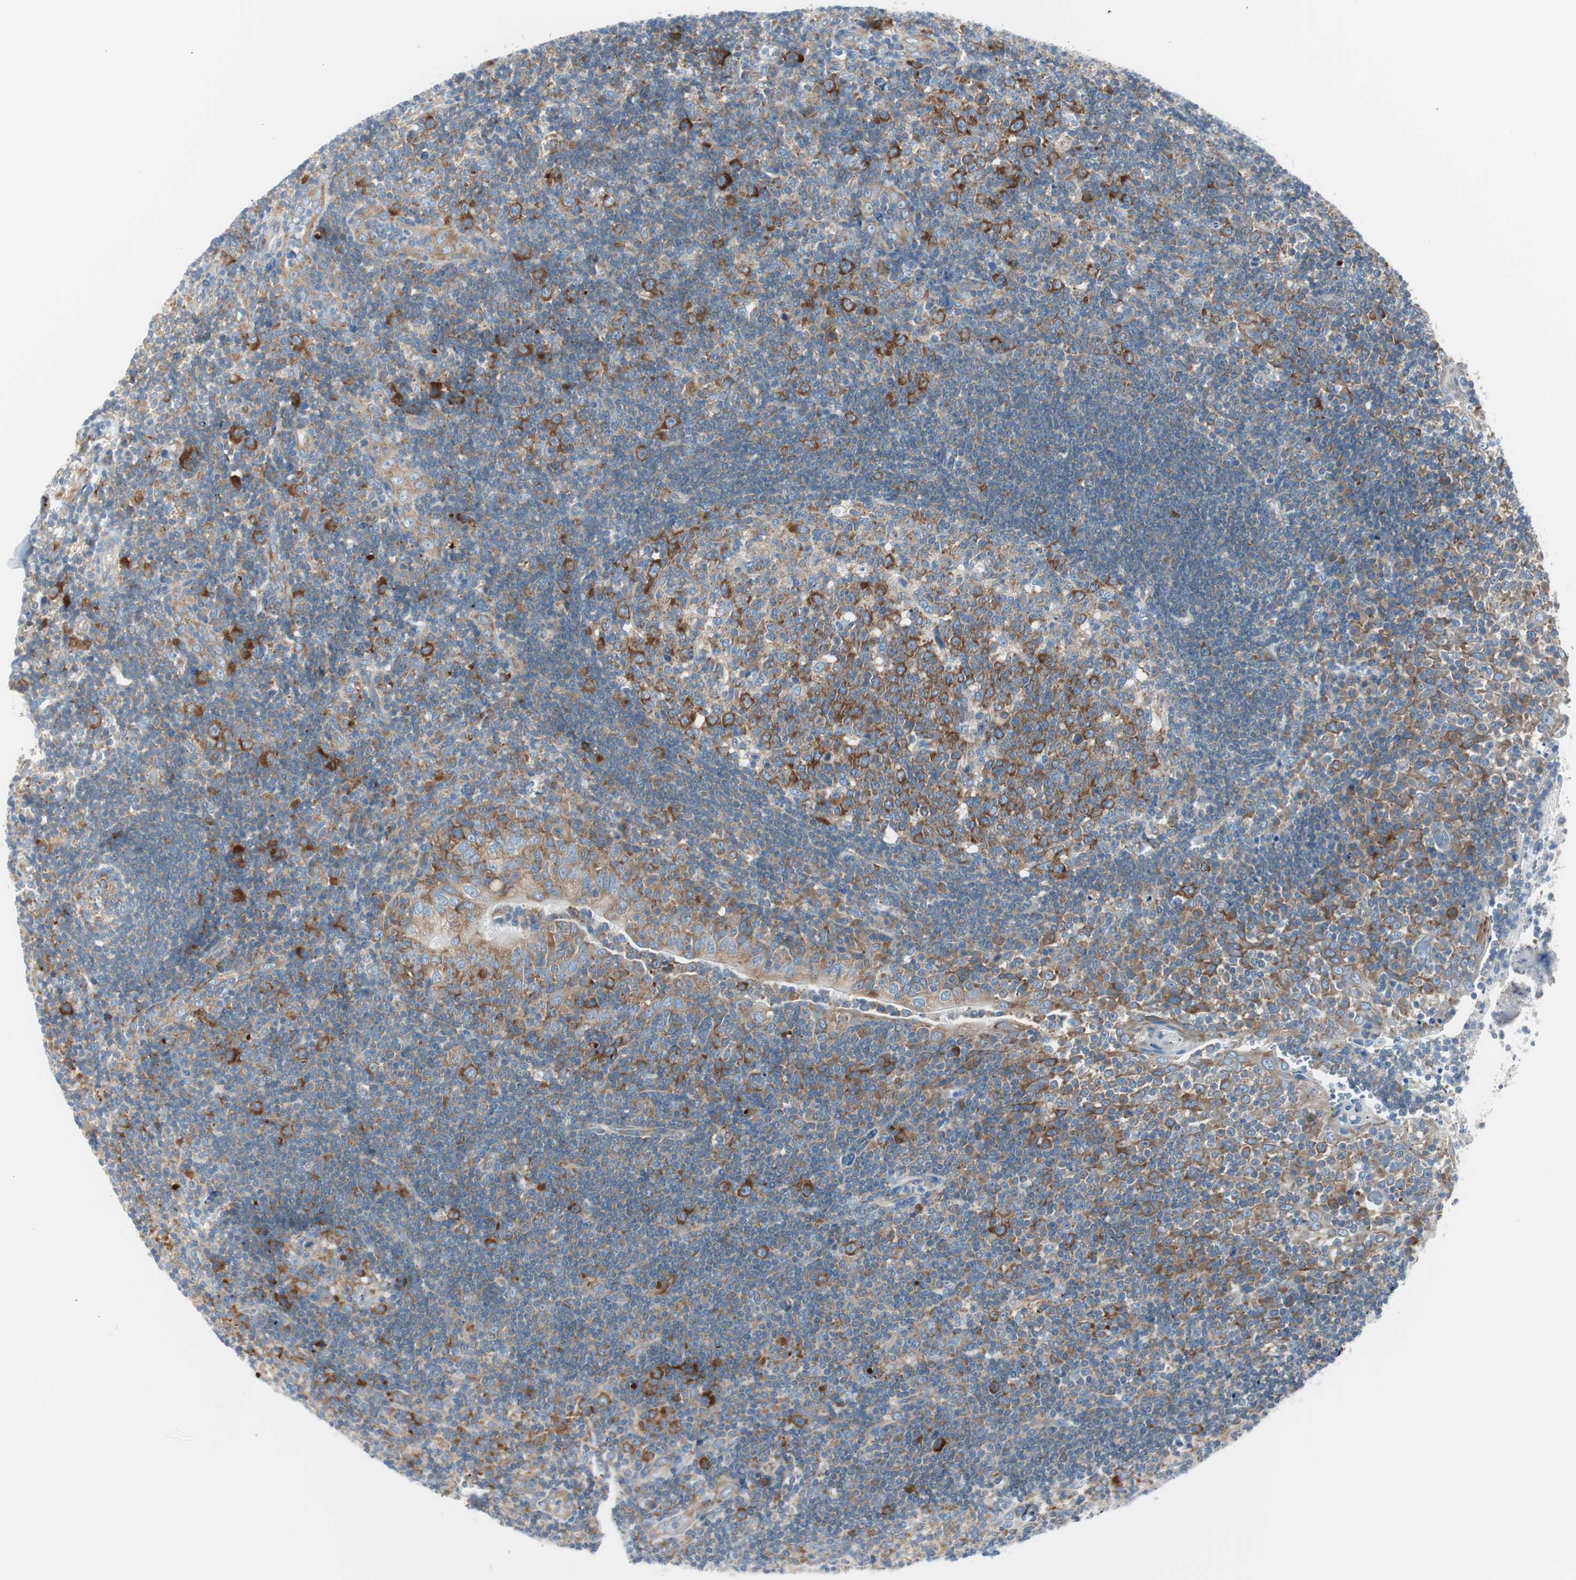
{"staining": {"intensity": "strong", "quantity": "25%-75%", "location": "cytoplasmic/membranous"}, "tissue": "tonsil", "cell_type": "Germinal center cells", "image_type": "normal", "snomed": [{"axis": "morphology", "description": "Normal tissue, NOS"}, {"axis": "topography", "description": "Tonsil"}], "caption": "Immunohistochemistry staining of benign tonsil, which exhibits high levels of strong cytoplasmic/membranous expression in about 25%-75% of germinal center cells indicating strong cytoplasmic/membranous protein expression. The staining was performed using DAB (brown) for protein detection and nuclei were counterstained in hematoxylin (blue).", "gene": "RPS12", "patient": {"sex": "female", "age": 40}}